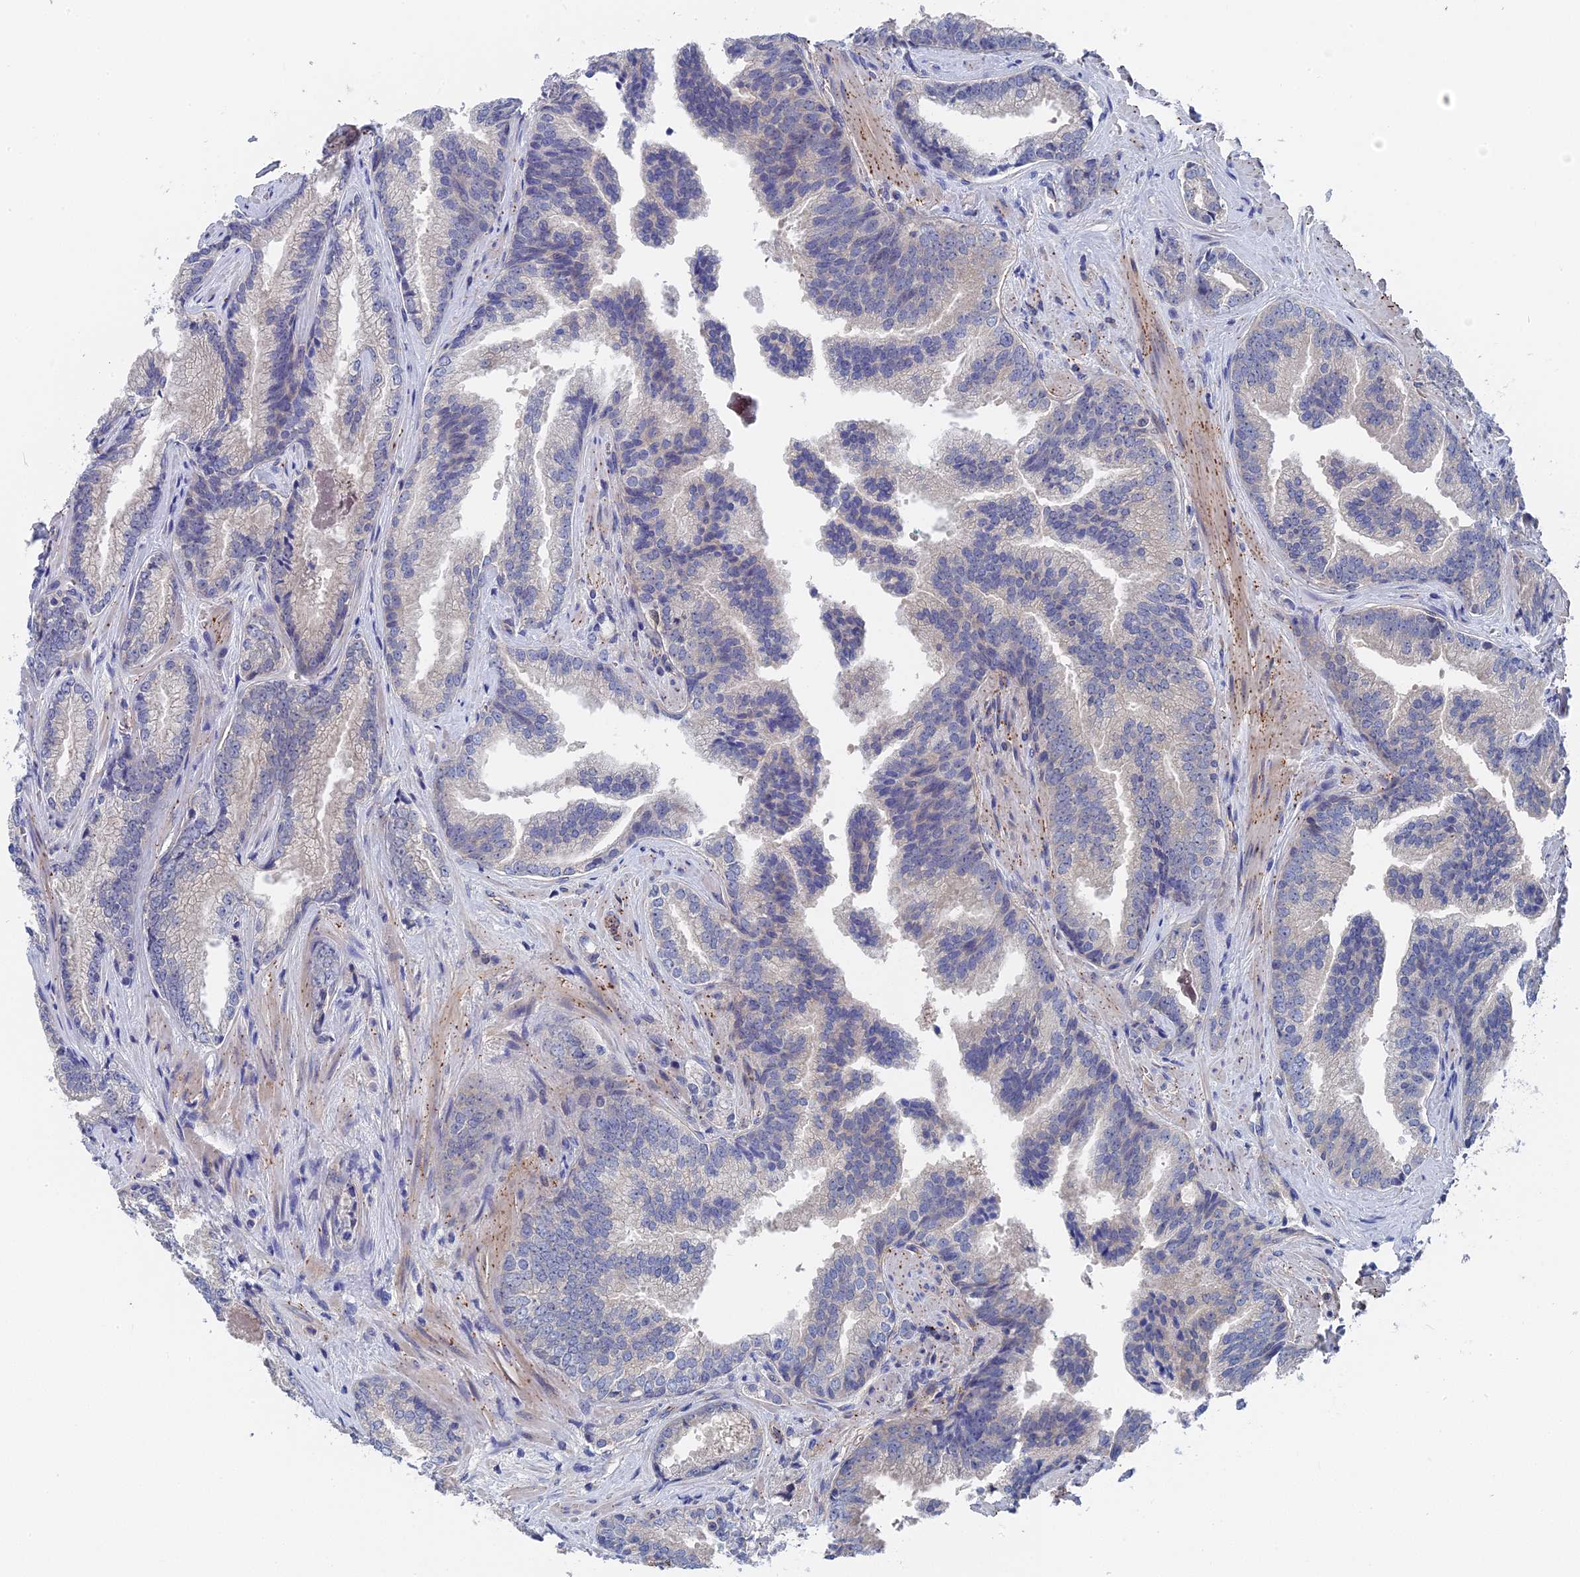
{"staining": {"intensity": "negative", "quantity": "none", "location": "none"}, "tissue": "prostate cancer", "cell_type": "Tumor cells", "image_type": "cancer", "snomed": [{"axis": "morphology", "description": "Adenocarcinoma, High grade"}, {"axis": "topography", "description": "Prostate"}], "caption": "This is a histopathology image of immunohistochemistry (IHC) staining of prostate high-grade adenocarcinoma, which shows no expression in tumor cells. (Immunohistochemistry, brightfield microscopy, high magnification).", "gene": "MTHFSD", "patient": {"sex": "male", "age": 63}}